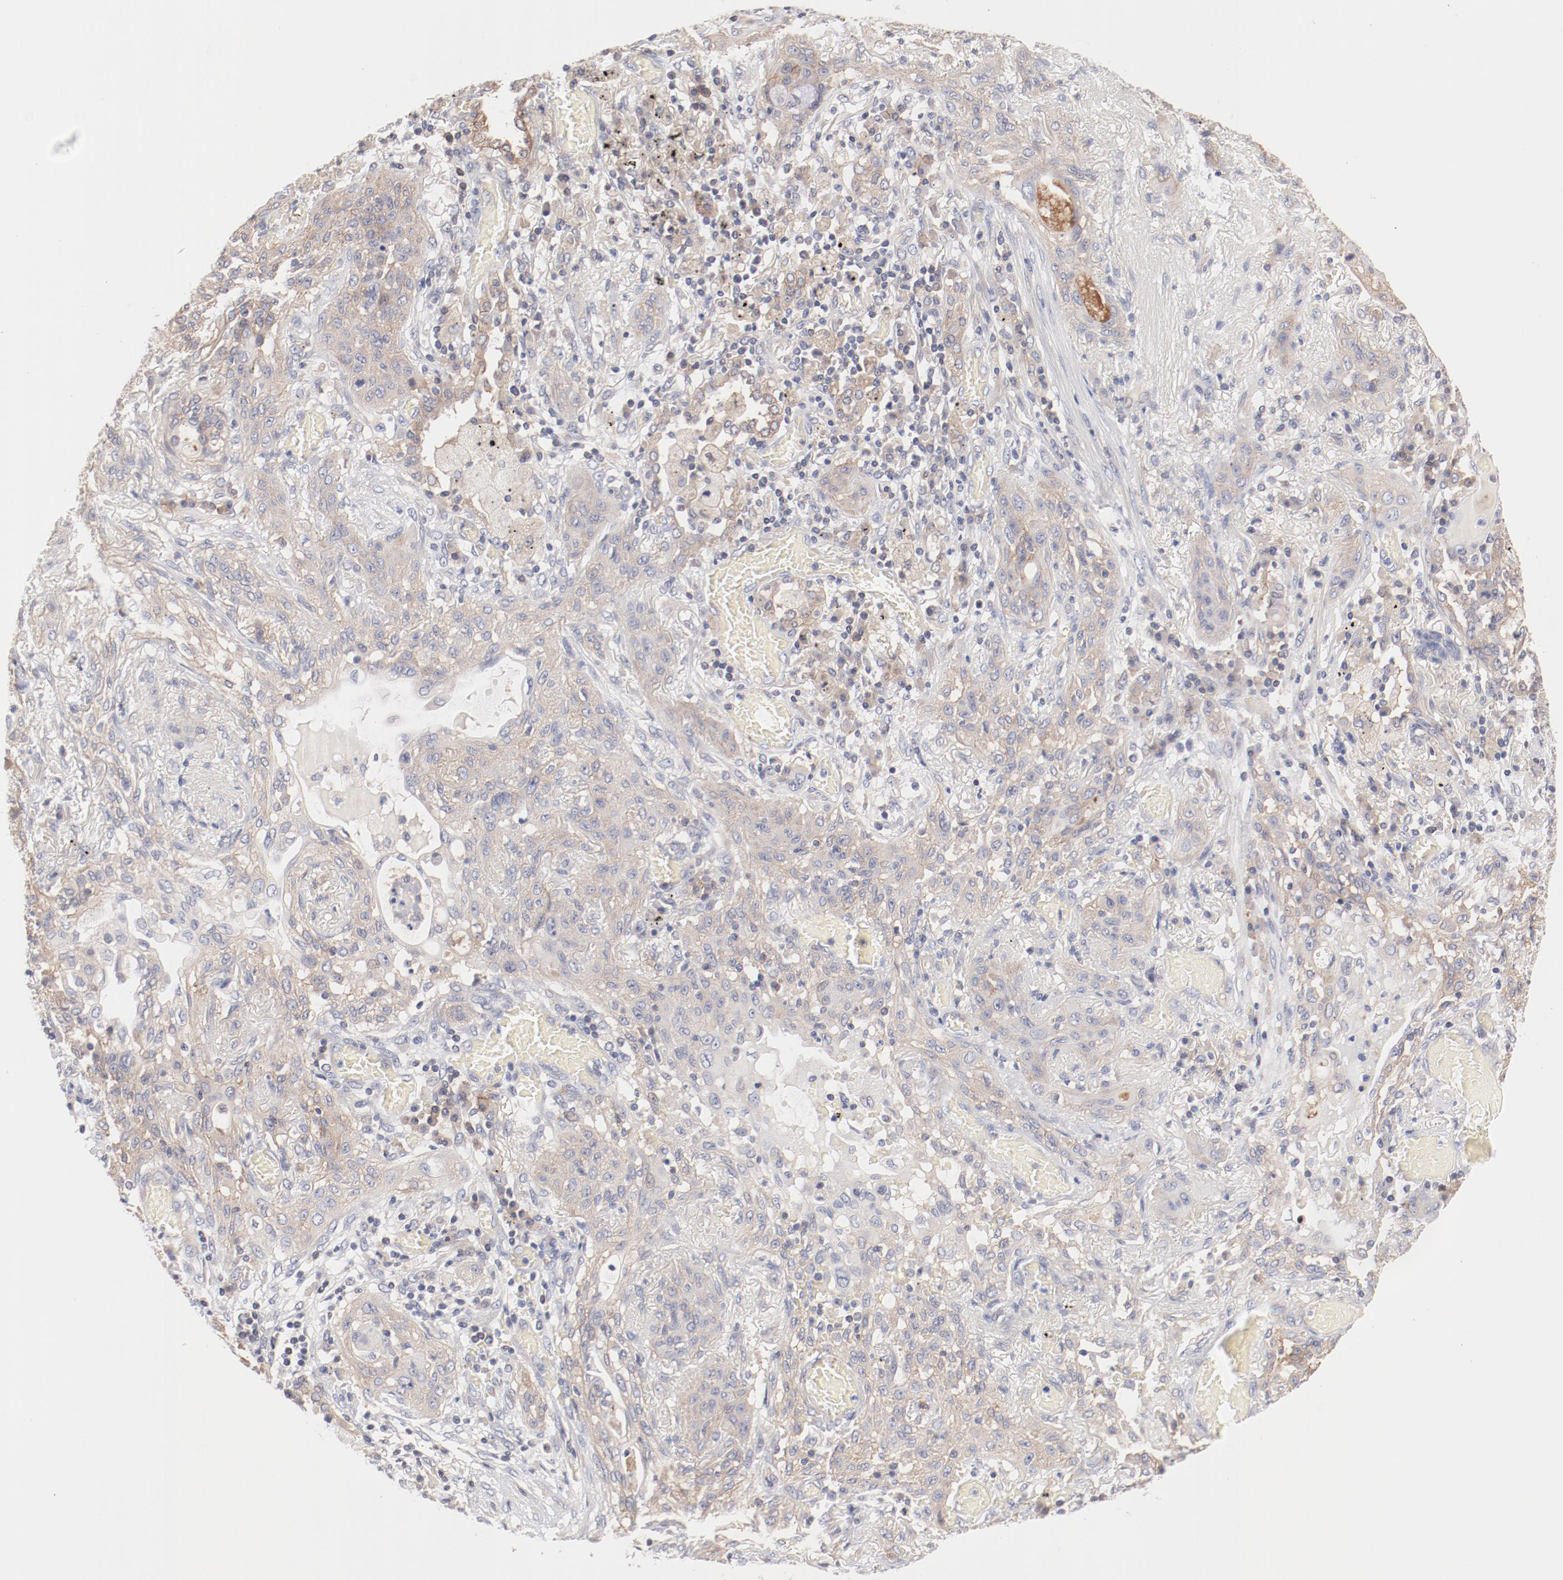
{"staining": {"intensity": "weak", "quantity": "25%-75%", "location": "cytoplasmic/membranous"}, "tissue": "lung cancer", "cell_type": "Tumor cells", "image_type": "cancer", "snomed": [{"axis": "morphology", "description": "Squamous cell carcinoma, NOS"}, {"axis": "topography", "description": "Lung"}], "caption": "High-magnification brightfield microscopy of lung cancer (squamous cell carcinoma) stained with DAB (brown) and counterstained with hematoxylin (blue). tumor cells exhibit weak cytoplasmic/membranous positivity is identified in approximately25%-75% of cells.", "gene": "SETD3", "patient": {"sex": "female", "age": 47}}